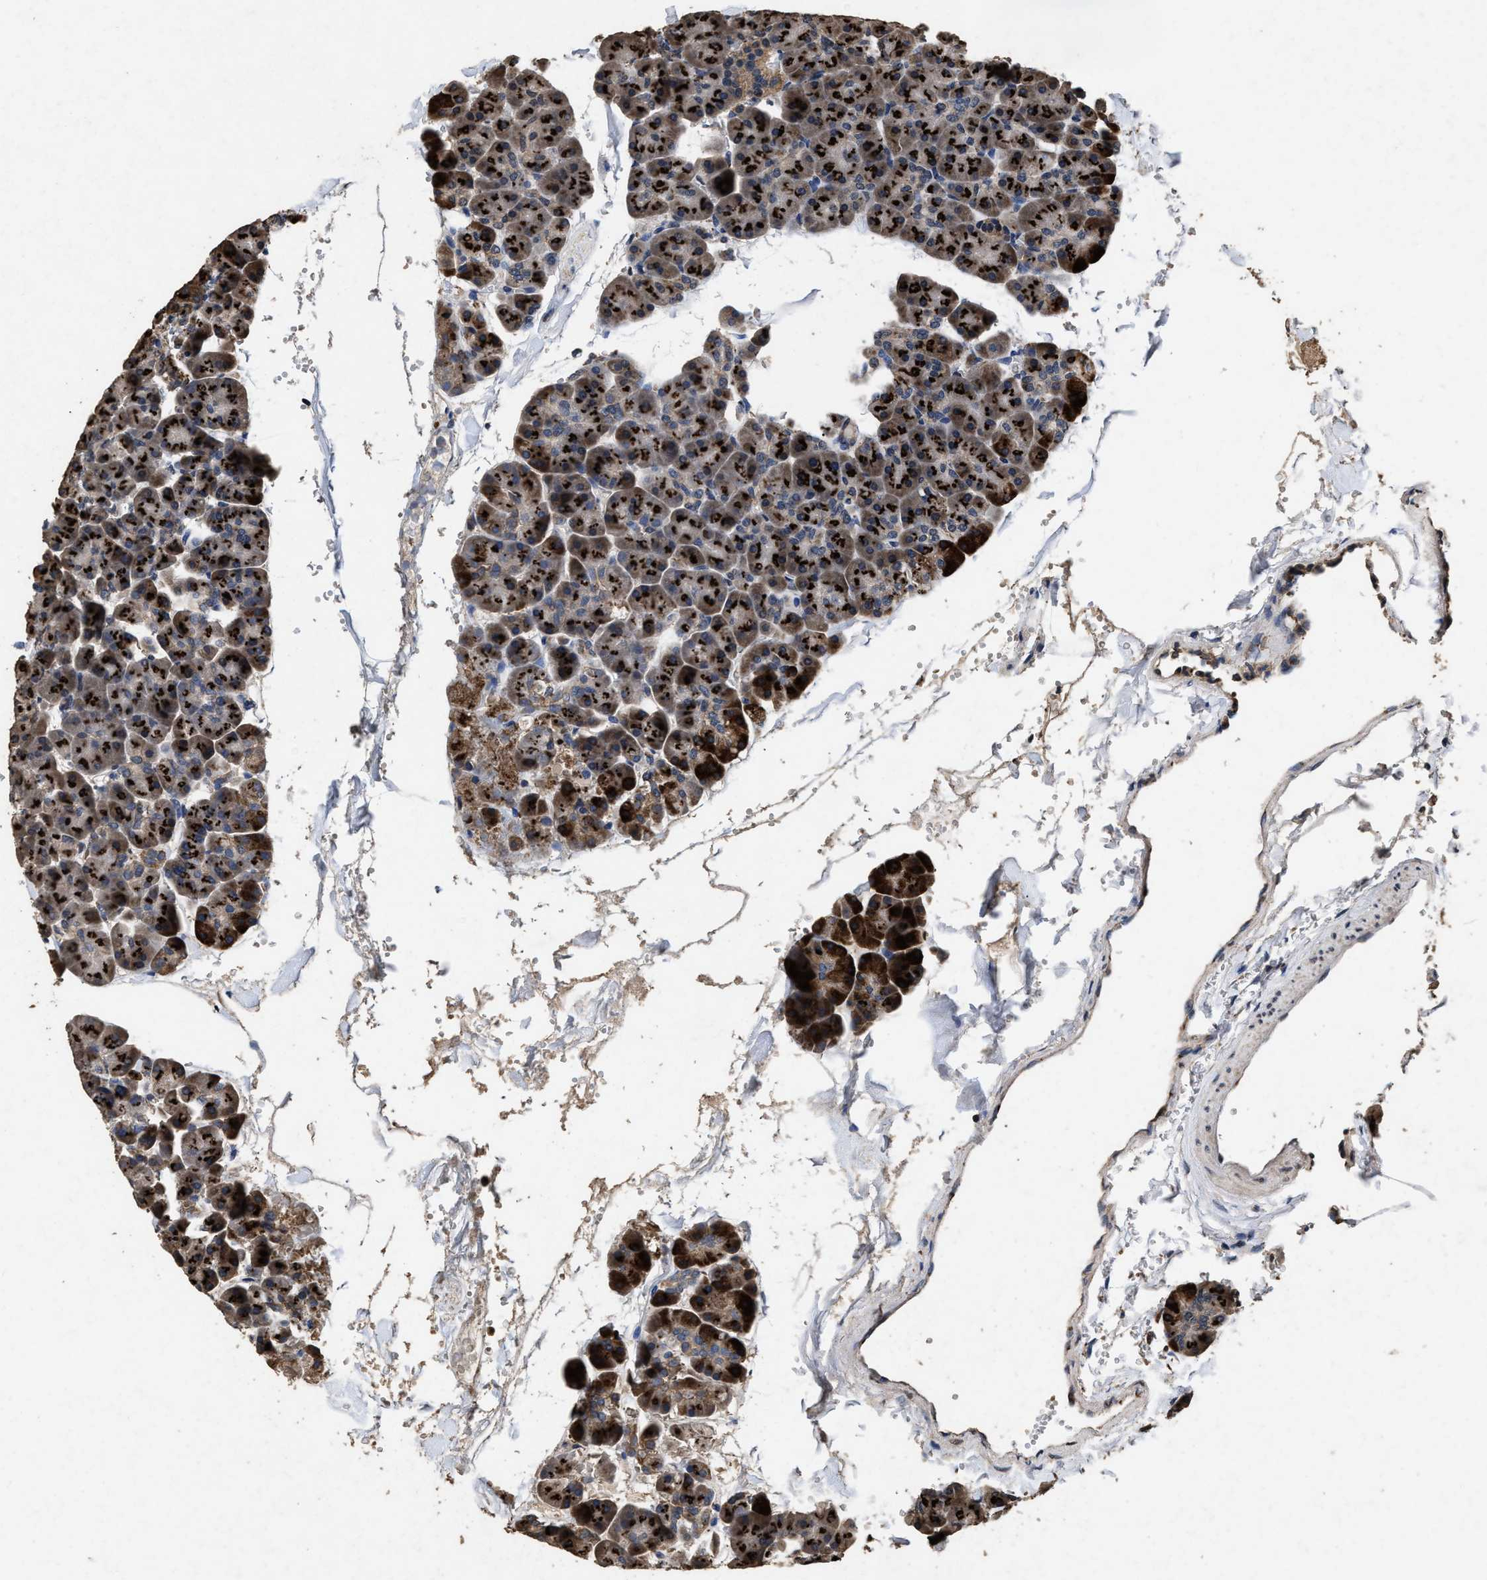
{"staining": {"intensity": "strong", "quantity": ">75%", "location": "cytoplasmic/membranous"}, "tissue": "pancreas", "cell_type": "Exocrine glandular cells", "image_type": "normal", "snomed": [{"axis": "morphology", "description": "Normal tissue, NOS"}, {"axis": "topography", "description": "Pancreas"}], "caption": "About >75% of exocrine glandular cells in benign human pancreas display strong cytoplasmic/membranous protein expression as visualized by brown immunohistochemical staining.", "gene": "TPST2", "patient": {"sex": "male", "age": 35}}